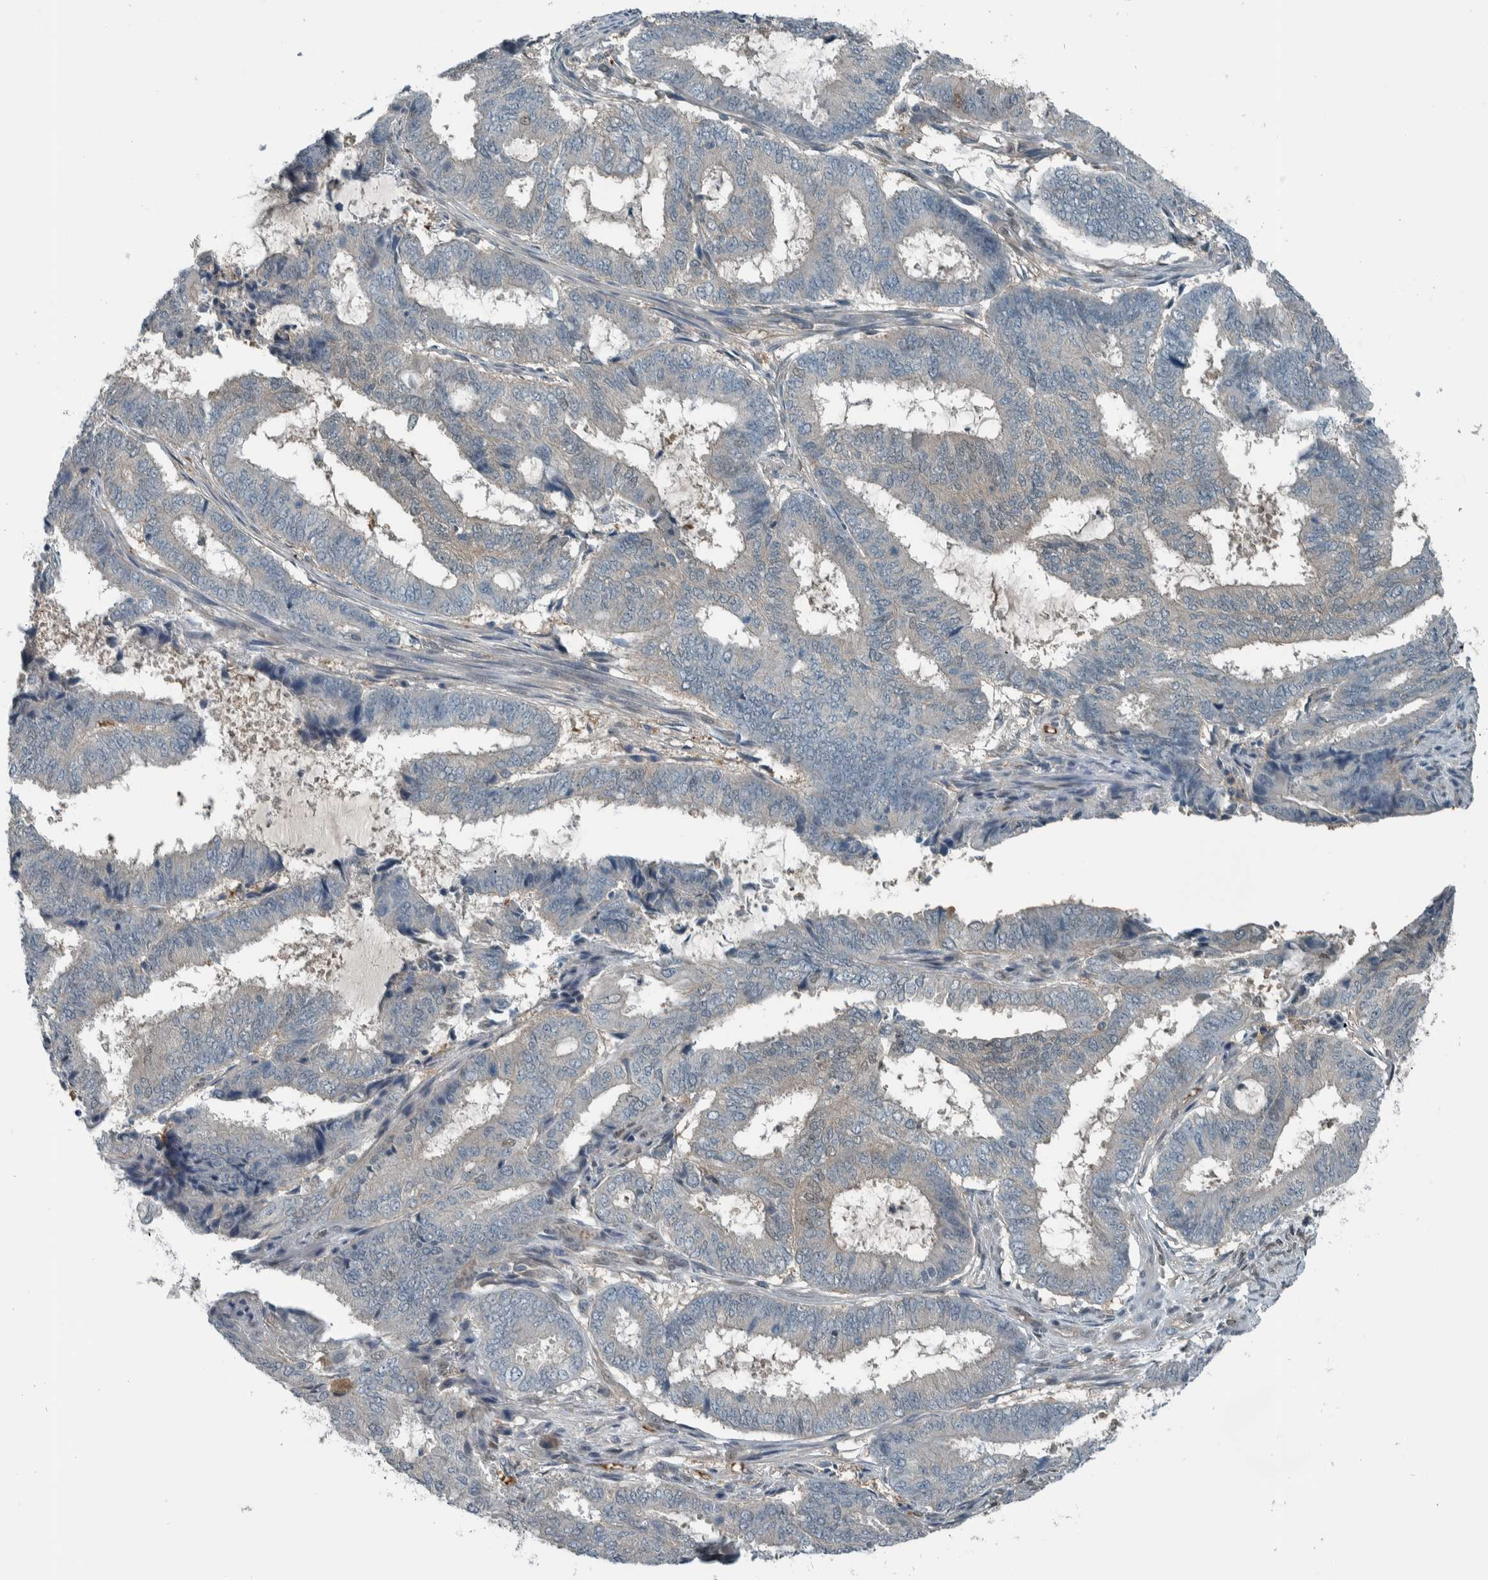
{"staining": {"intensity": "negative", "quantity": "none", "location": "none"}, "tissue": "endometrial cancer", "cell_type": "Tumor cells", "image_type": "cancer", "snomed": [{"axis": "morphology", "description": "Adenocarcinoma, NOS"}, {"axis": "topography", "description": "Endometrium"}], "caption": "Immunohistochemistry (IHC) micrograph of human endometrial cancer (adenocarcinoma) stained for a protein (brown), which shows no expression in tumor cells.", "gene": "ALAD", "patient": {"sex": "female", "age": 51}}